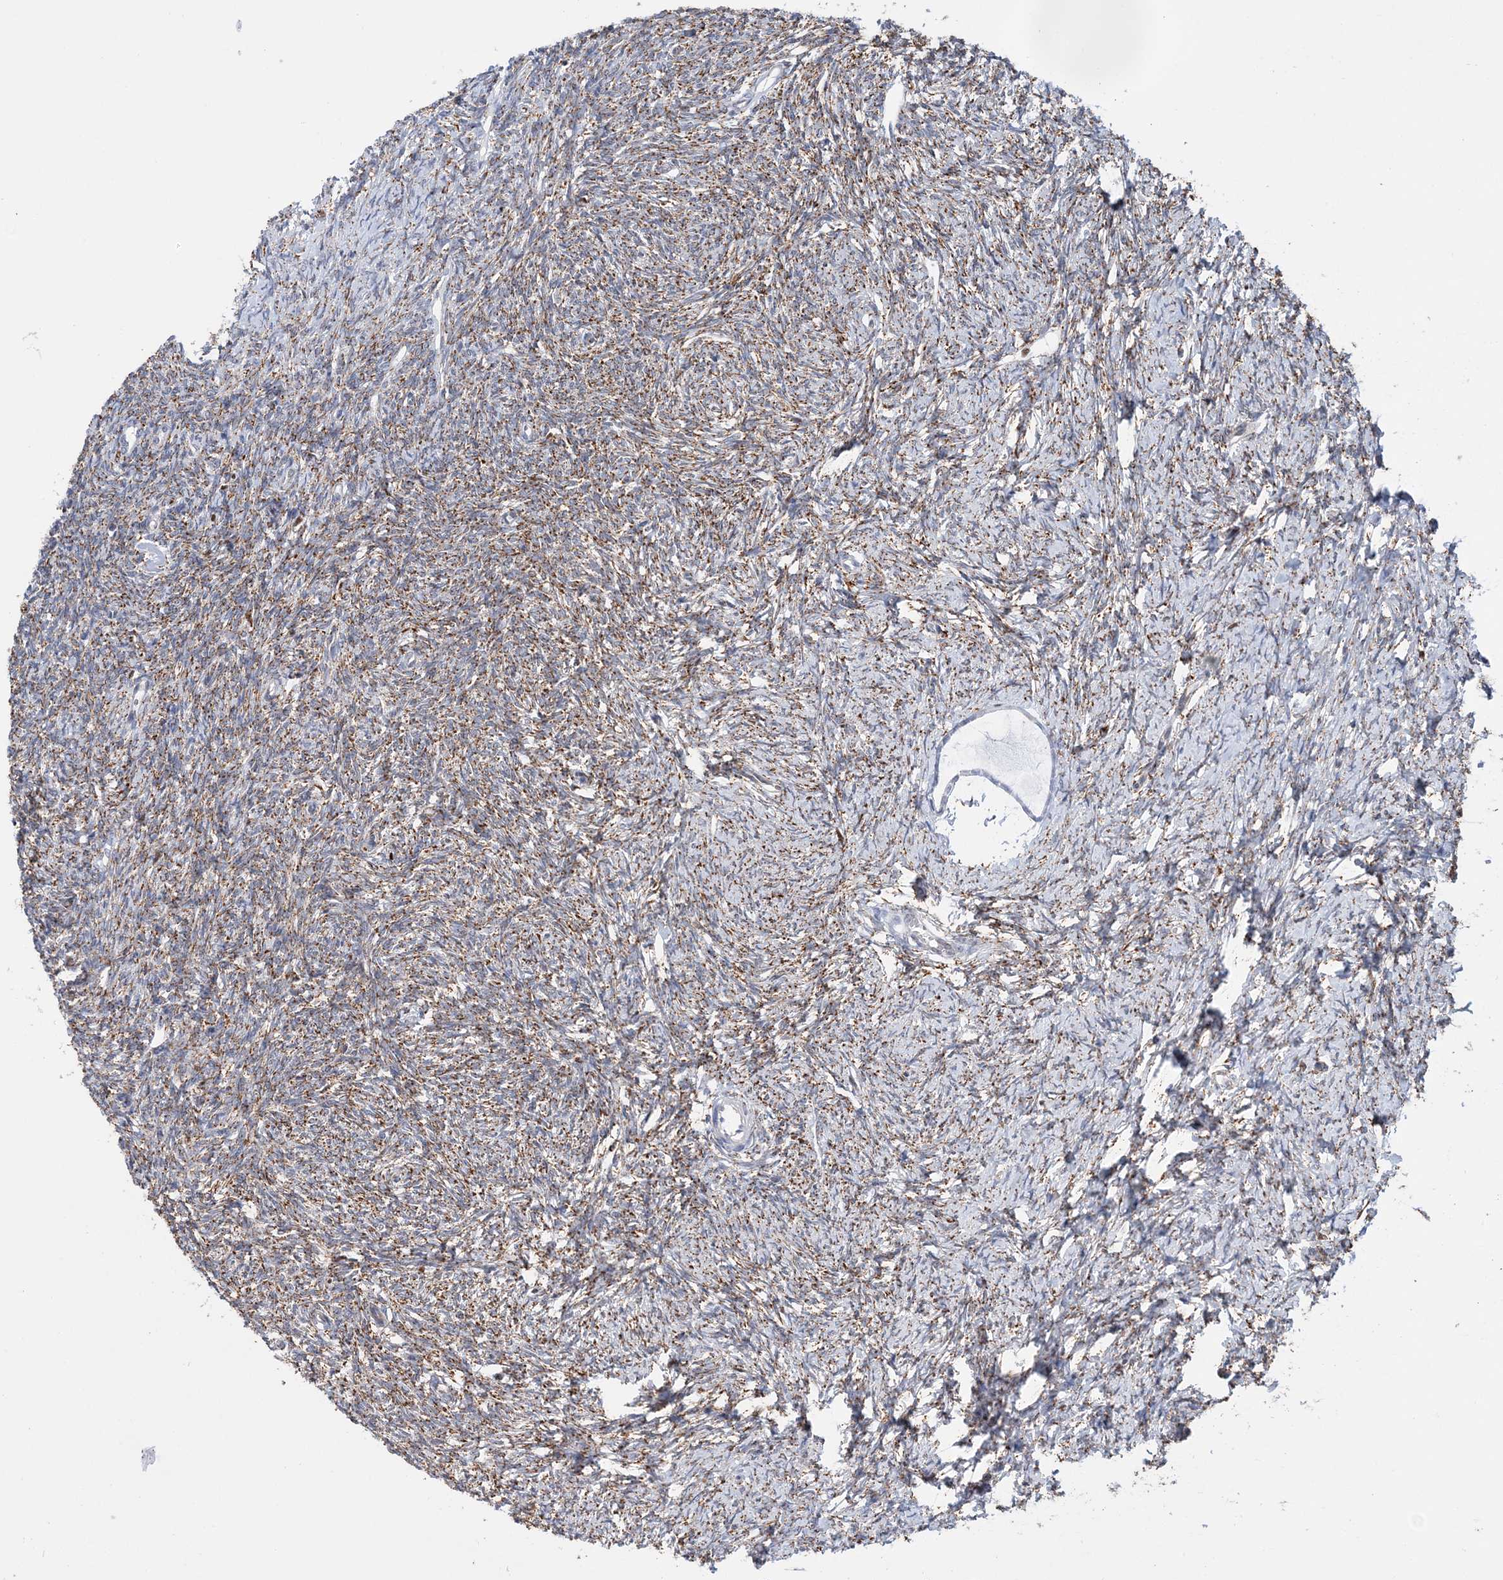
{"staining": {"intensity": "weak", "quantity": "25%-75%", "location": "cytoplasmic/membranous"}, "tissue": "ovary", "cell_type": "Follicle cells", "image_type": "normal", "snomed": [{"axis": "morphology", "description": "Normal tissue, NOS"}, {"axis": "morphology", "description": "Cyst, NOS"}, {"axis": "topography", "description": "Ovary"}], "caption": "Protein staining of normal ovary shows weak cytoplasmic/membranous expression in about 25%-75% of follicle cells.", "gene": "NIT2", "patient": {"sex": "female", "age": 33}}